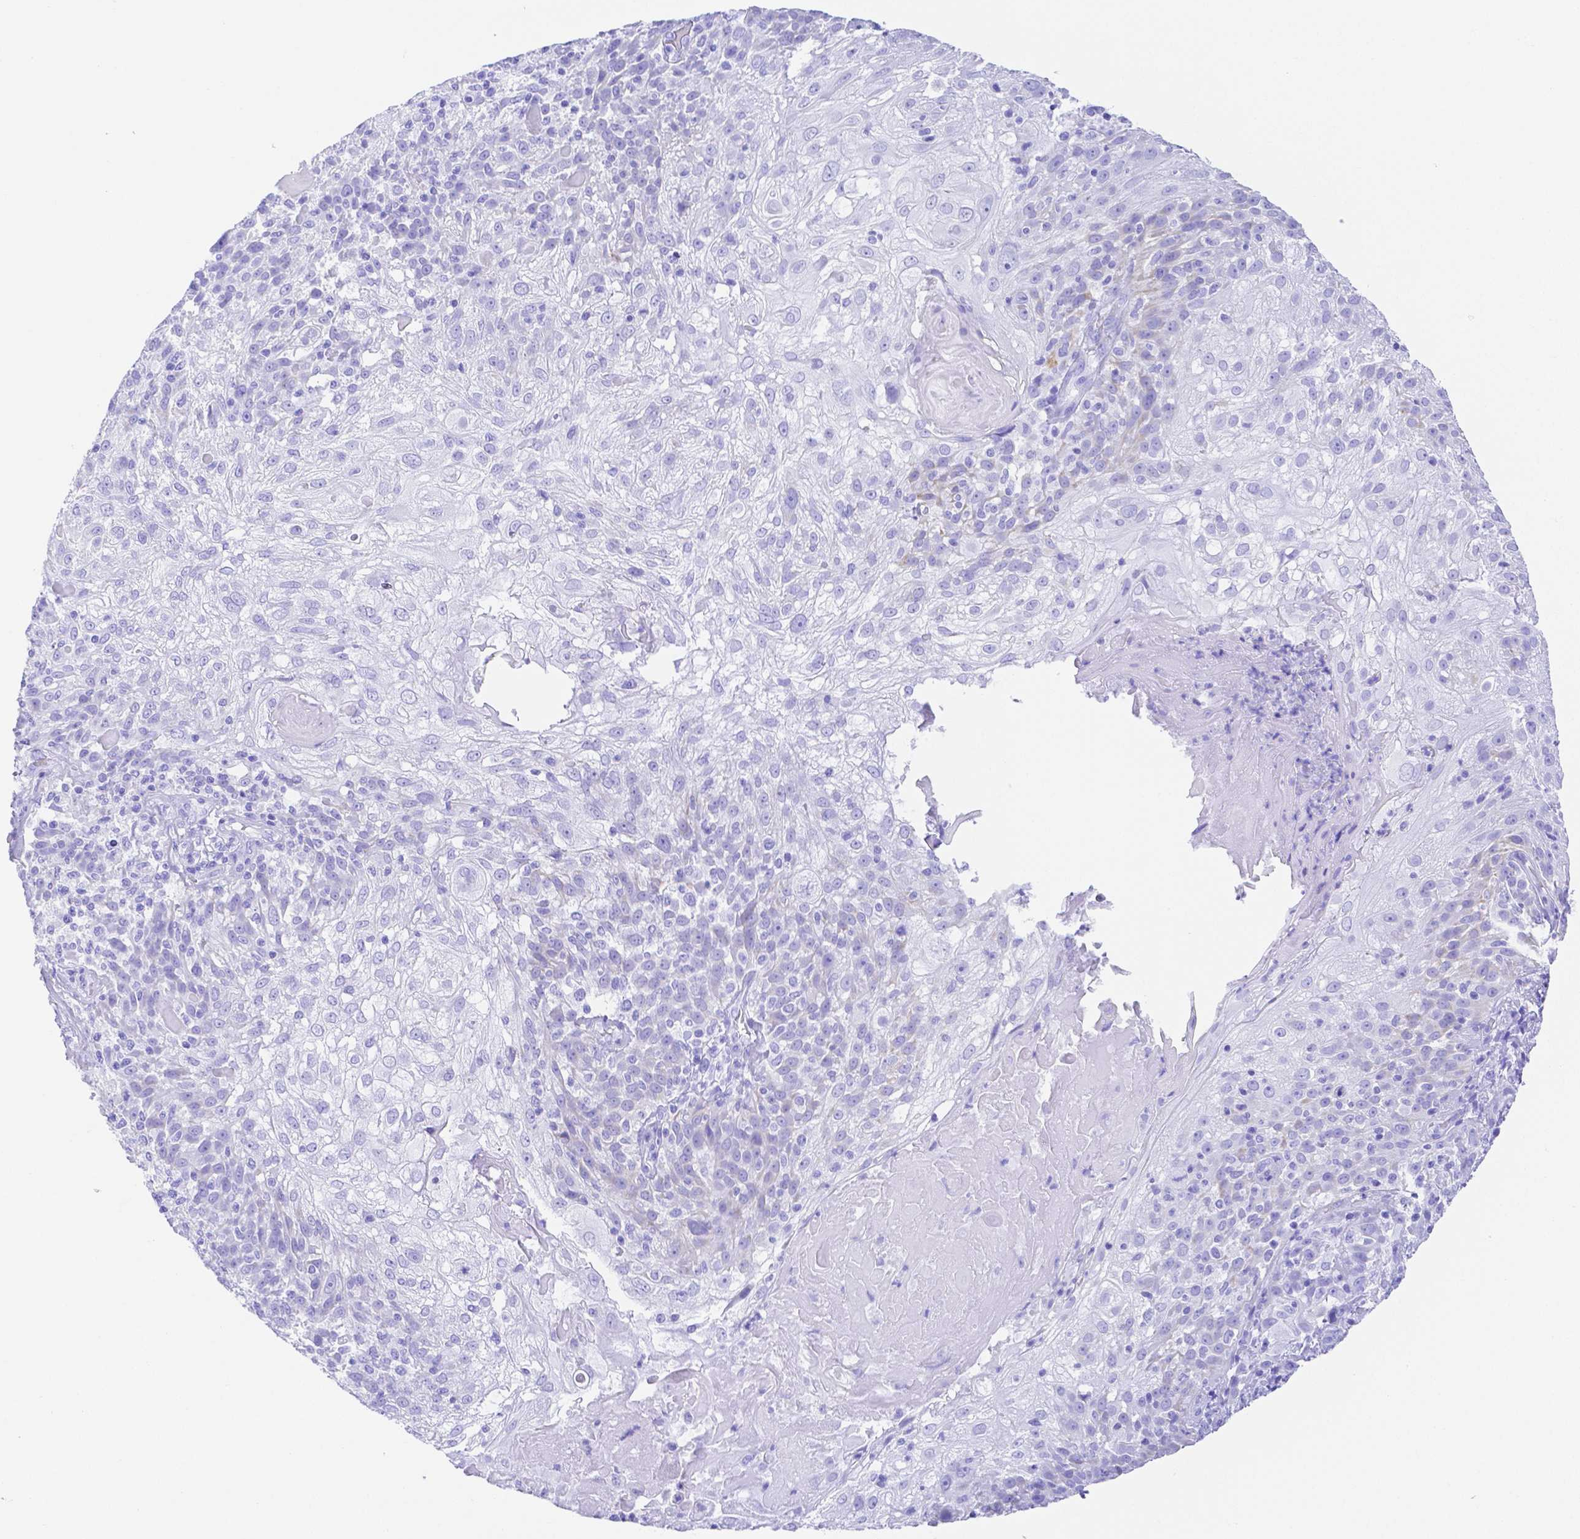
{"staining": {"intensity": "negative", "quantity": "none", "location": "none"}, "tissue": "skin cancer", "cell_type": "Tumor cells", "image_type": "cancer", "snomed": [{"axis": "morphology", "description": "Normal tissue, NOS"}, {"axis": "morphology", "description": "Squamous cell carcinoma, NOS"}, {"axis": "topography", "description": "Skin"}], "caption": "IHC image of human squamous cell carcinoma (skin) stained for a protein (brown), which shows no positivity in tumor cells. The staining was performed using DAB to visualize the protein expression in brown, while the nuclei were stained in blue with hematoxylin (Magnification: 20x).", "gene": "SMR3A", "patient": {"sex": "female", "age": 83}}